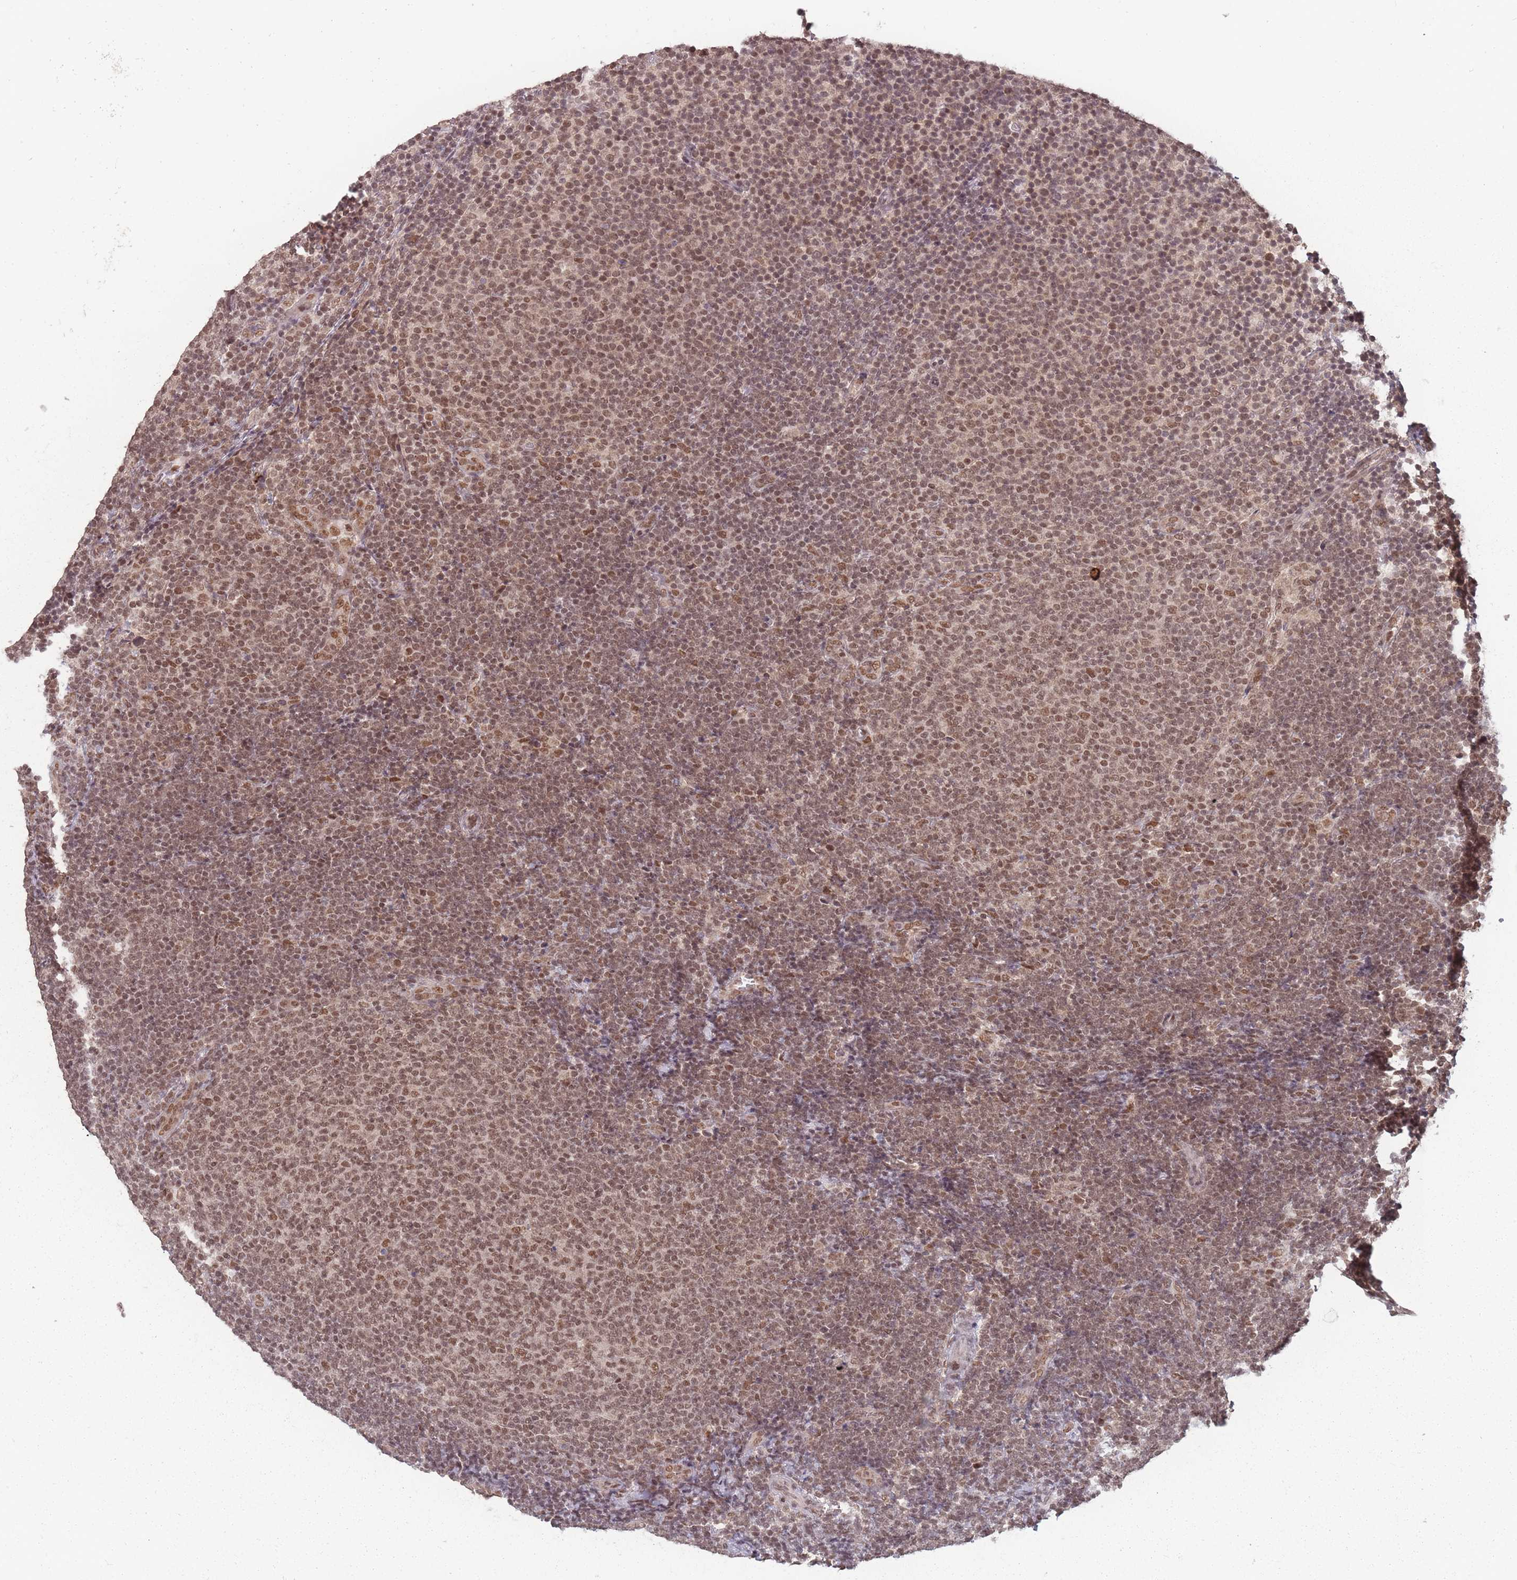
{"staining": {"intensity": "moderate", "quantity": ">75%", "location": "nuclear"}, "tissue": "lymphoma", "cell_type": "Tumor cells", "image_type": "cancer", "snomed": [{"axis": "morphology", "description": "Malignant lymphoma, non-Hodgkin's type, Low grade"}, {"axis": "topography", "description": "Lymph node"}], "caption": "A medium amount of moderate nuclear expression is seen in about >75% of tumor cells in malignant lymphoma, non-Hodgkin's type (low-grade) tissue. The protein is stained brown, and the nuclei are stained in blue (DAB (3,3'-diaminobenzidine) IHC with brightfield microscopy, high magnification).", "gene": "TMED3", "patient": {"sex": "male", "age": 66}}